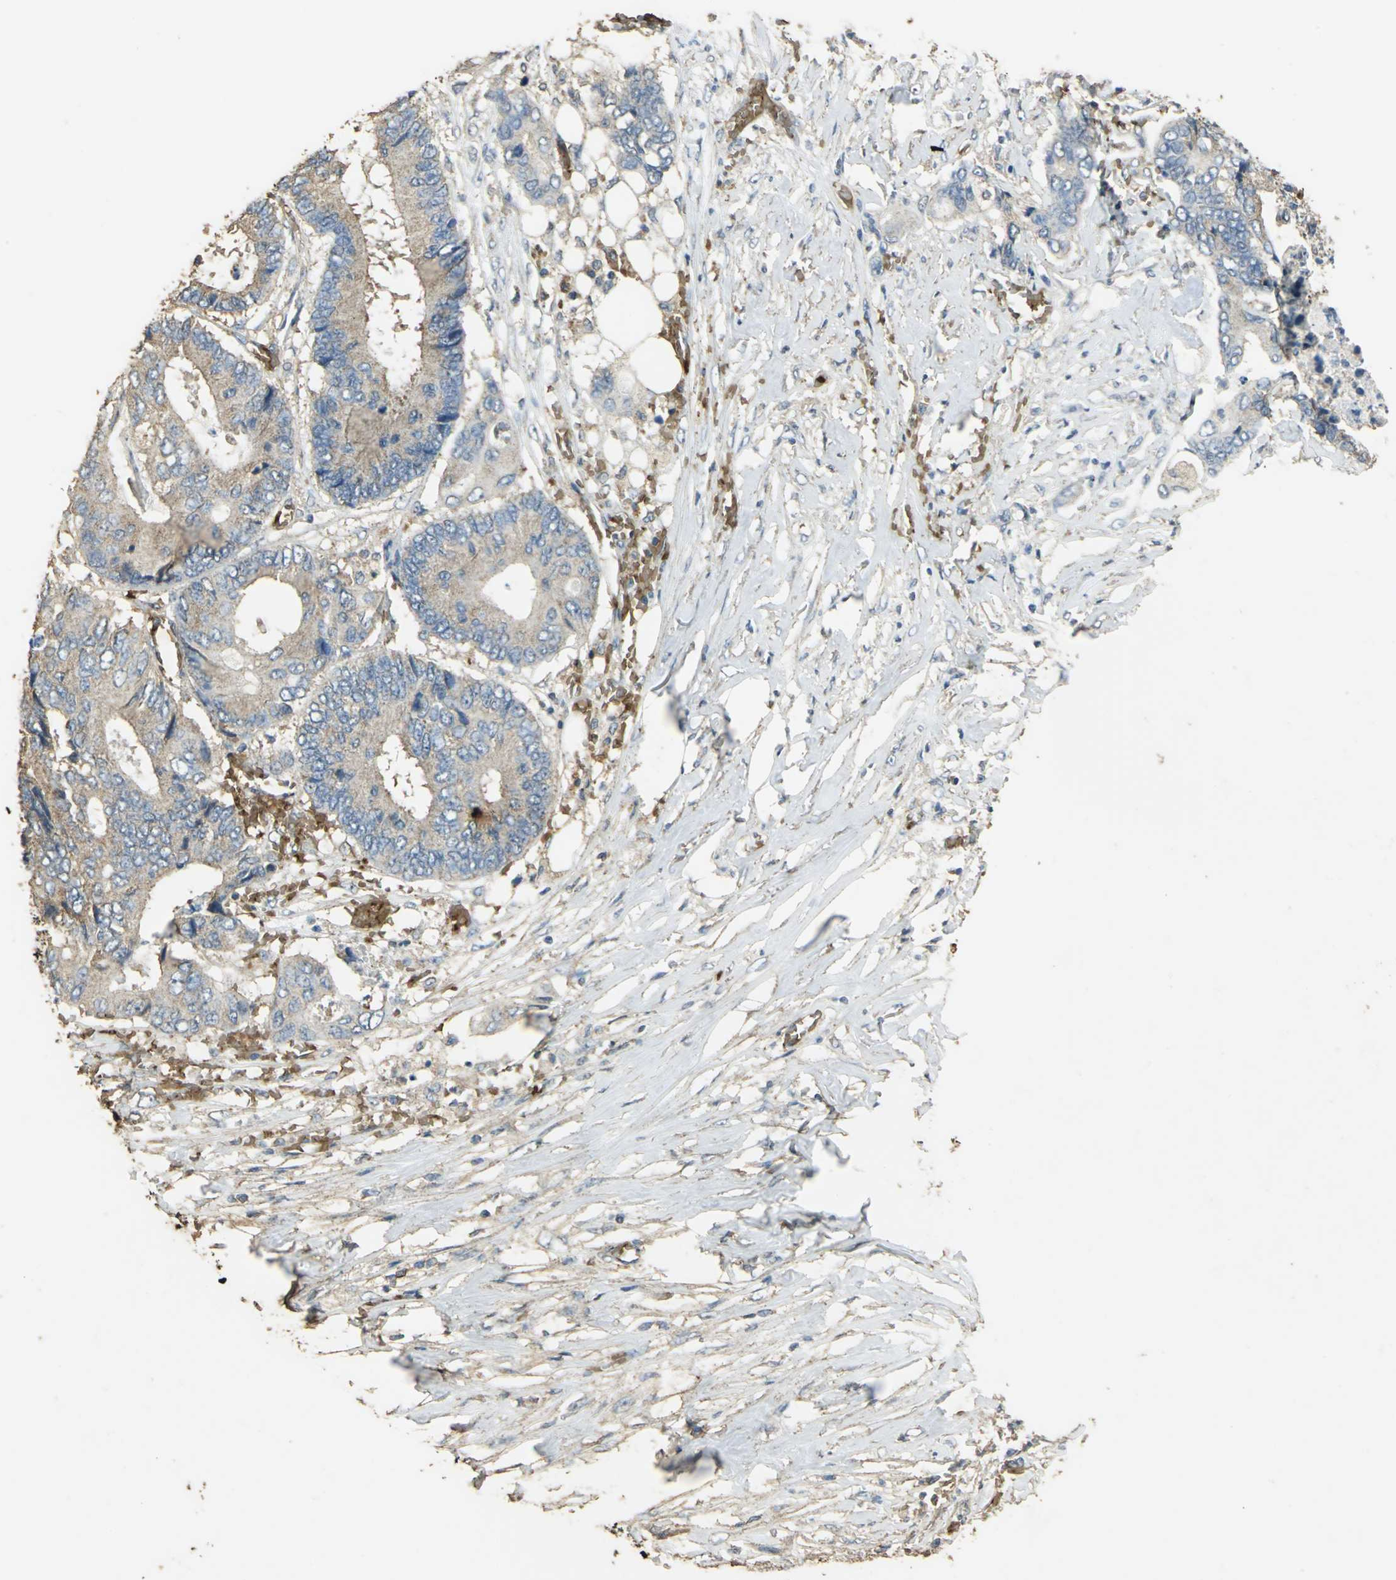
{"staining": {"intensity": "weak", "quantity": ">75%", "location": "cytoplasmic/membranous"}, "tissue": "colorectal cancer", "cell_type": "Tumor cells", "image_type": "cancer", "snomed": [{"axis": "morphology", "description": "Adenocarcinoma, NOS"}, {"axis": "topography", "description": "Rectum"}], "caption": "IHC image of neoplastic tissue: colorectal cancer (adenocarcinoma) stained using IHC exhibits low levels of weak protein expression localized specifically in the cytoplasmic/membranous of tumor cells, appearing as a cytoplasmic/membranous brown color.", "gene": "TRAPPC2", "patient": {"sex": "male", "age": 55}}